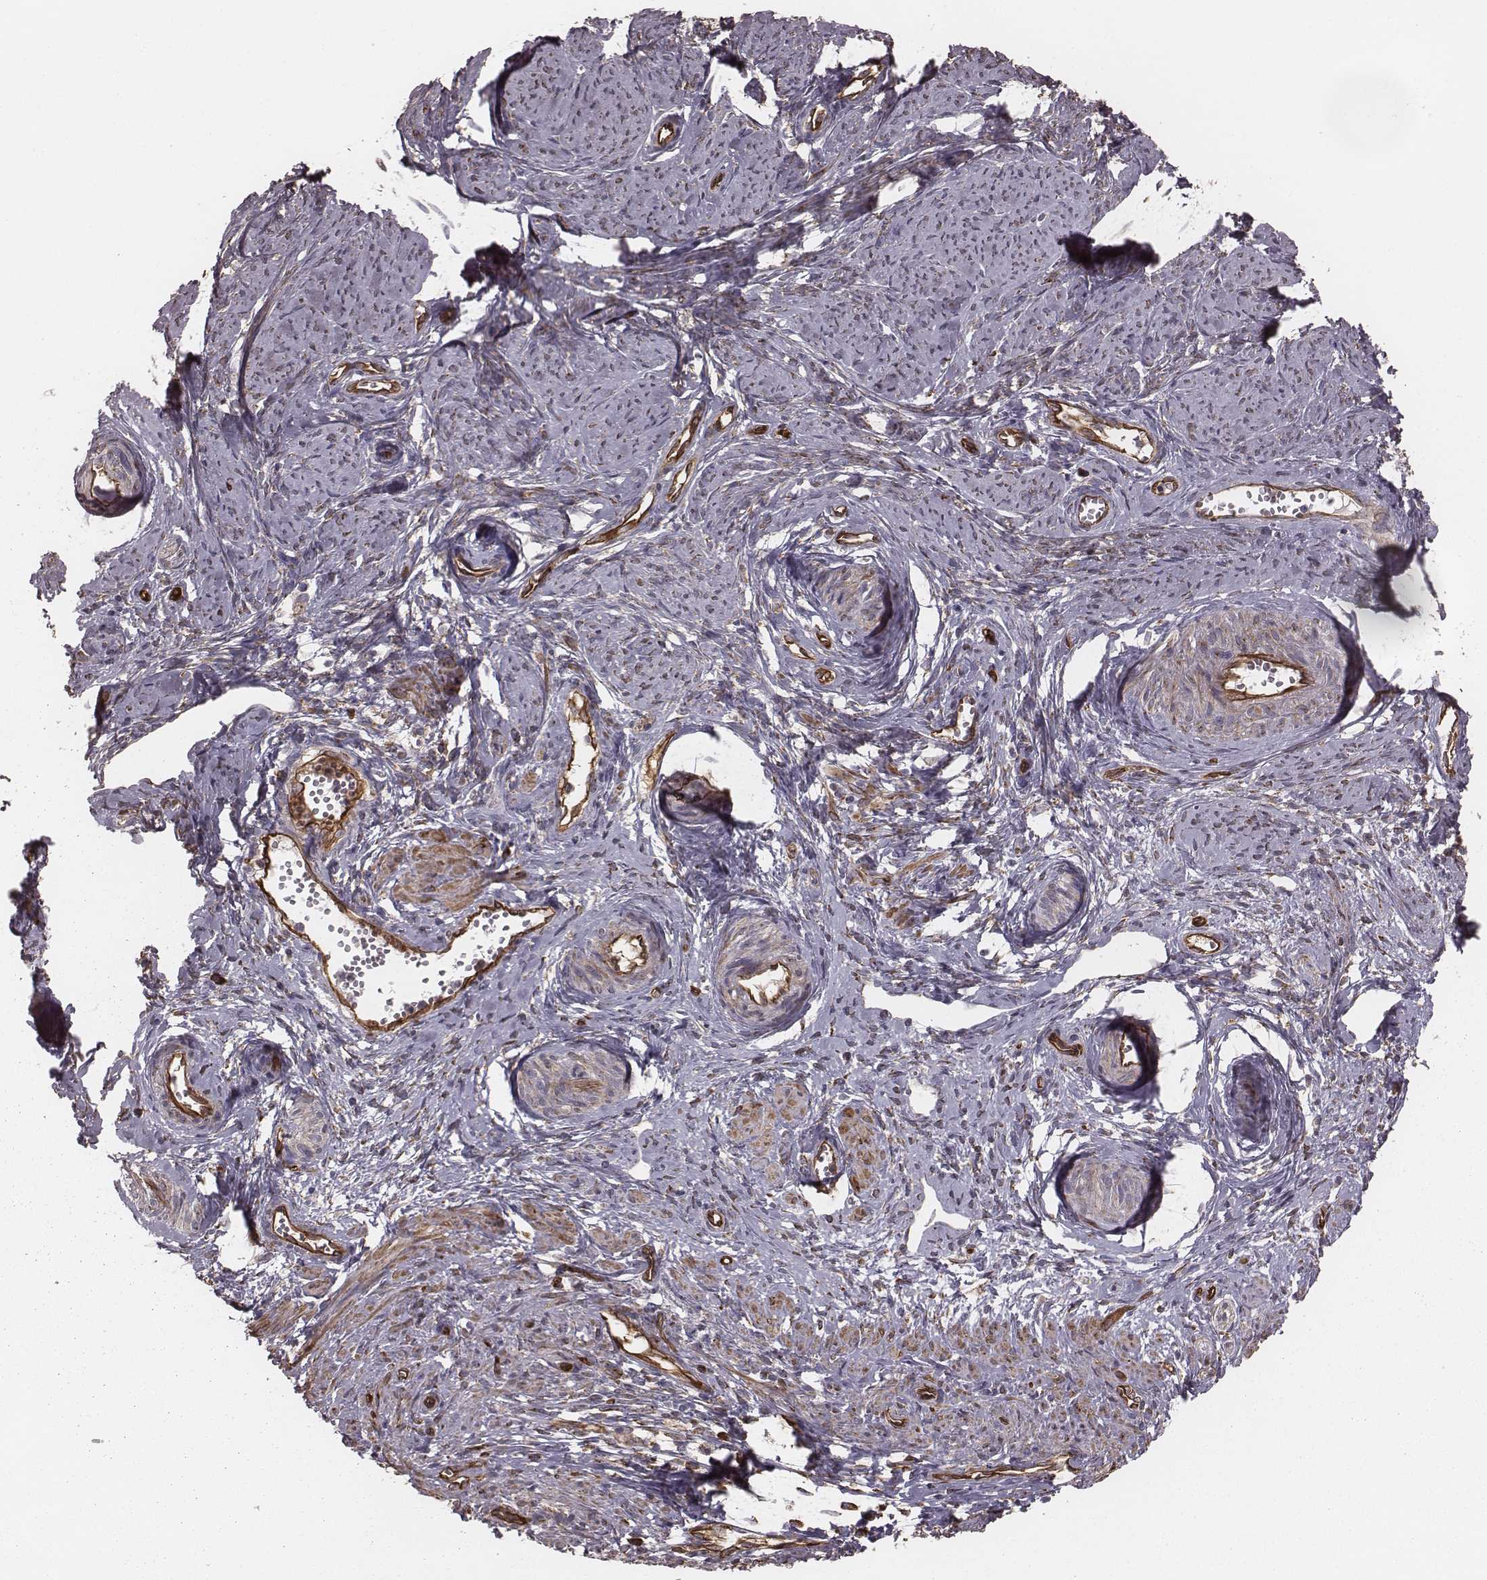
{"staining": {"intensity": "moderate", "quantity": ">75%", "location": "cytoplasmic/membranous"}, "tissue": "cervical cancer", "cell_type": "Tumor cells", "image_type": "cancer", "snomed": [{"axis": "morphology", "description": "Squamous cell carcinoma, NOS"}, {"axis": "topography", "description": "Cervix"}], "caption": "Protein expression analysis of cervical cancer (squamous cell carcinoma) displays moderate cytoplasmic/membranous positivity in approximately >75% of tumor cells.", "gene": "PALMD", "patient": {"sex": "female", "age": 30}}